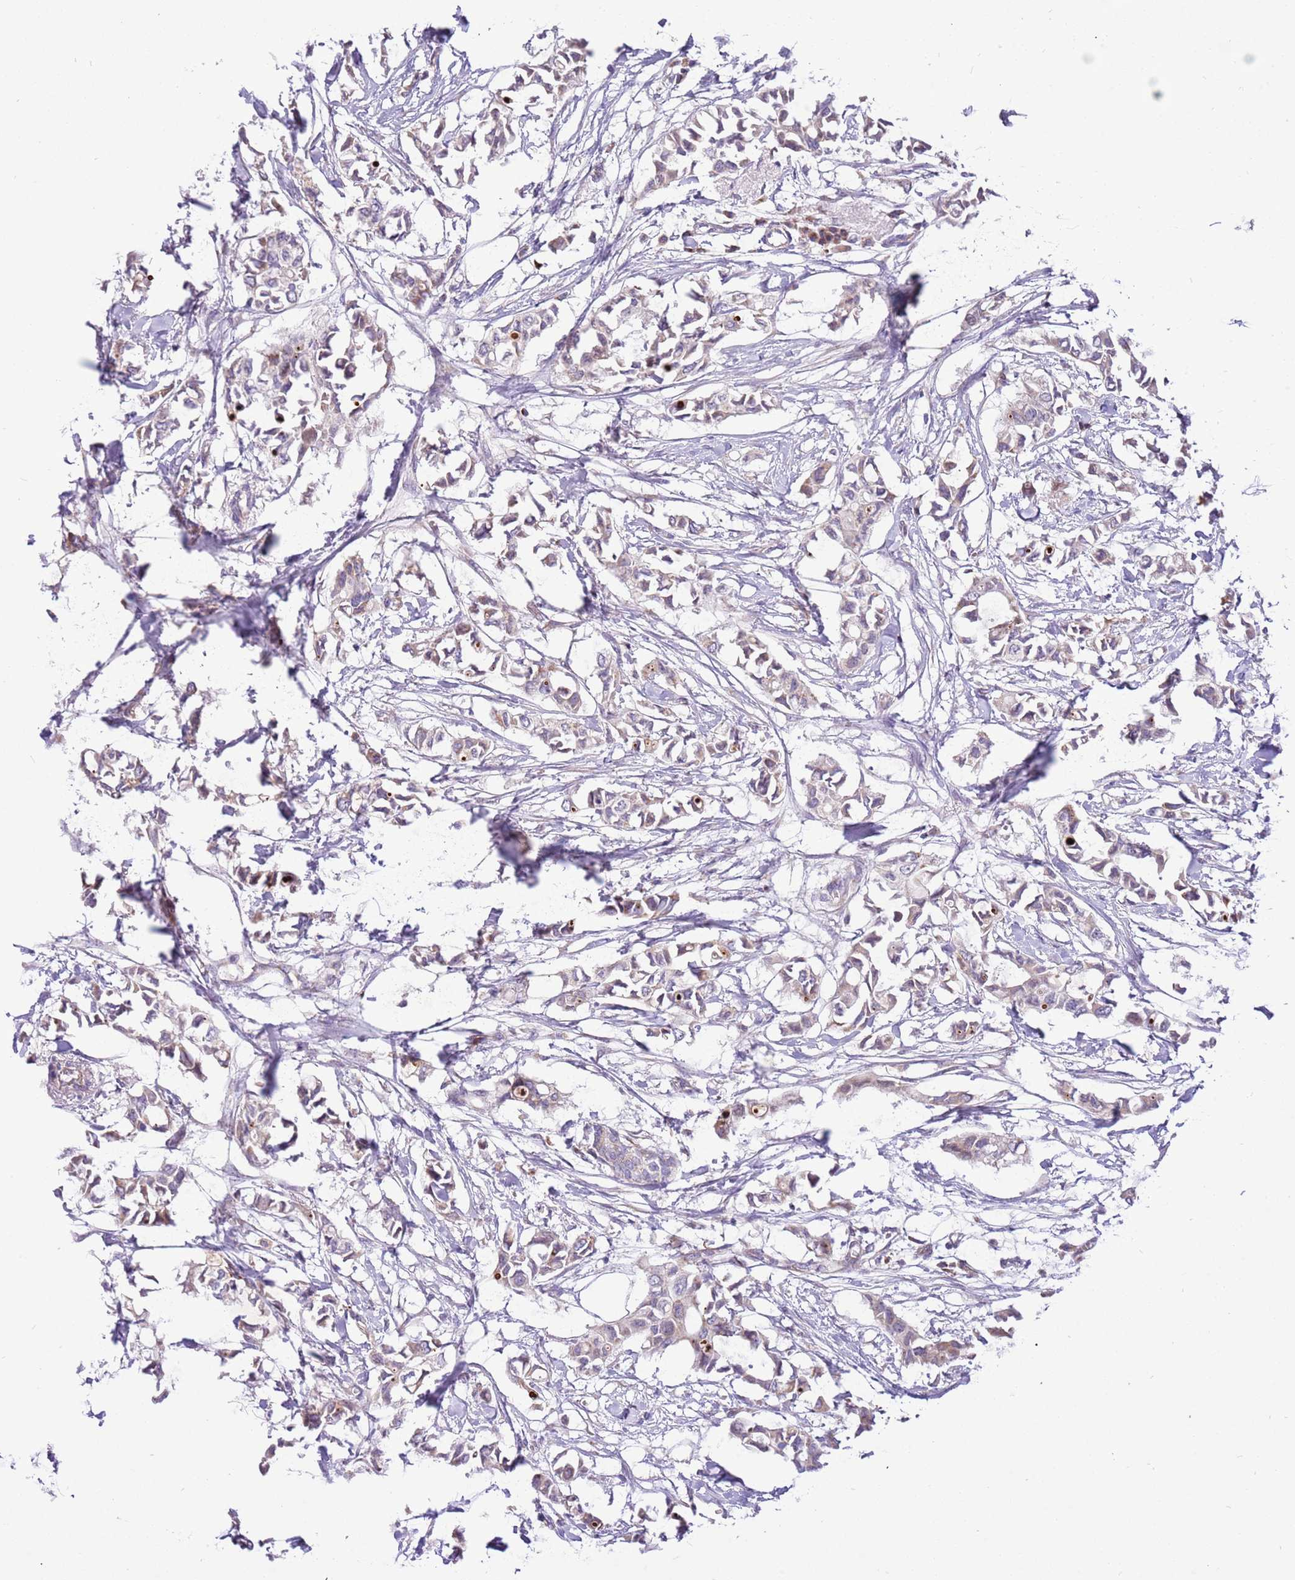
{"staining": {"intensity": "weak", "quantity": "<25%", "location": "cytoplasmic/membranous"}, "tissue": "breast cancer", "cell_type": "Tumor cells", "image_type": "cancer", "snomed": [{"axis": "morphology", "description": "Duct carcinoma"}, {"axis": "topography", "description": "Breast"}], "caption": "IHC image of neoplastic tissue: human breast cancer stained with DAB (3,3'-diaminobenzidine) shows no significant protein positivity in tumor cells.", "gene": "COX17", "patient": {"sex": "female", "age": 41}}